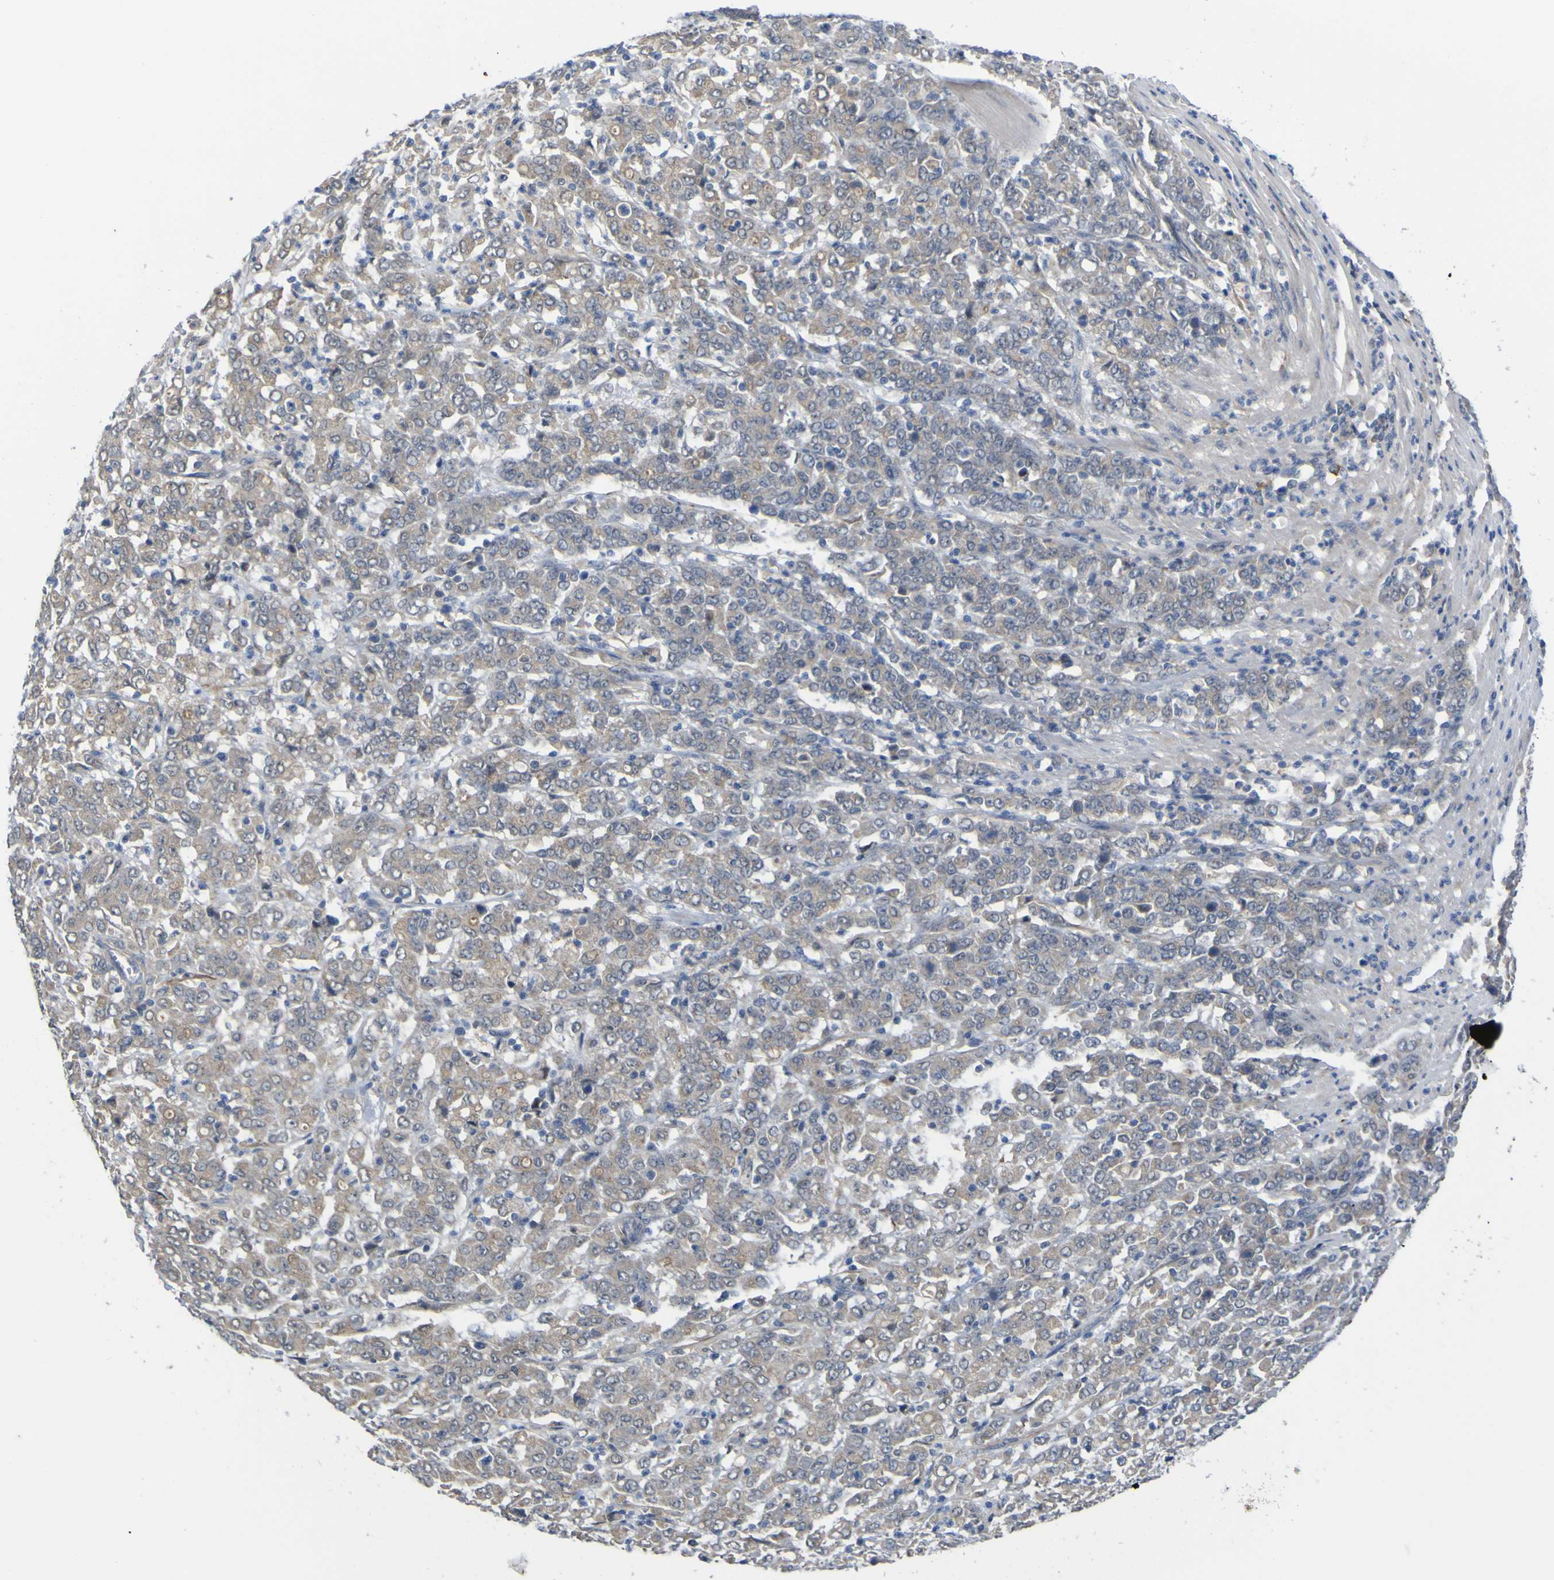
{"staining": {"intensity": "negative", "quantity": "none", "location": "none"}, "tissue": "stomach cancer", "cell_type": "Tumor cells", "image_type": "cancer", "snomed": [{"axis": "morphology", "description": "Adenocarcinoma, NOS"}, {"axis": "topography", "description": "Stomach, lower"}], "caption": "This is an immunohistochemistry image of human stomach cancer. There is no staining in tumor cells.", "gene": "TNFRSF11A", "patient": {"sex": "female", "age": 71}}